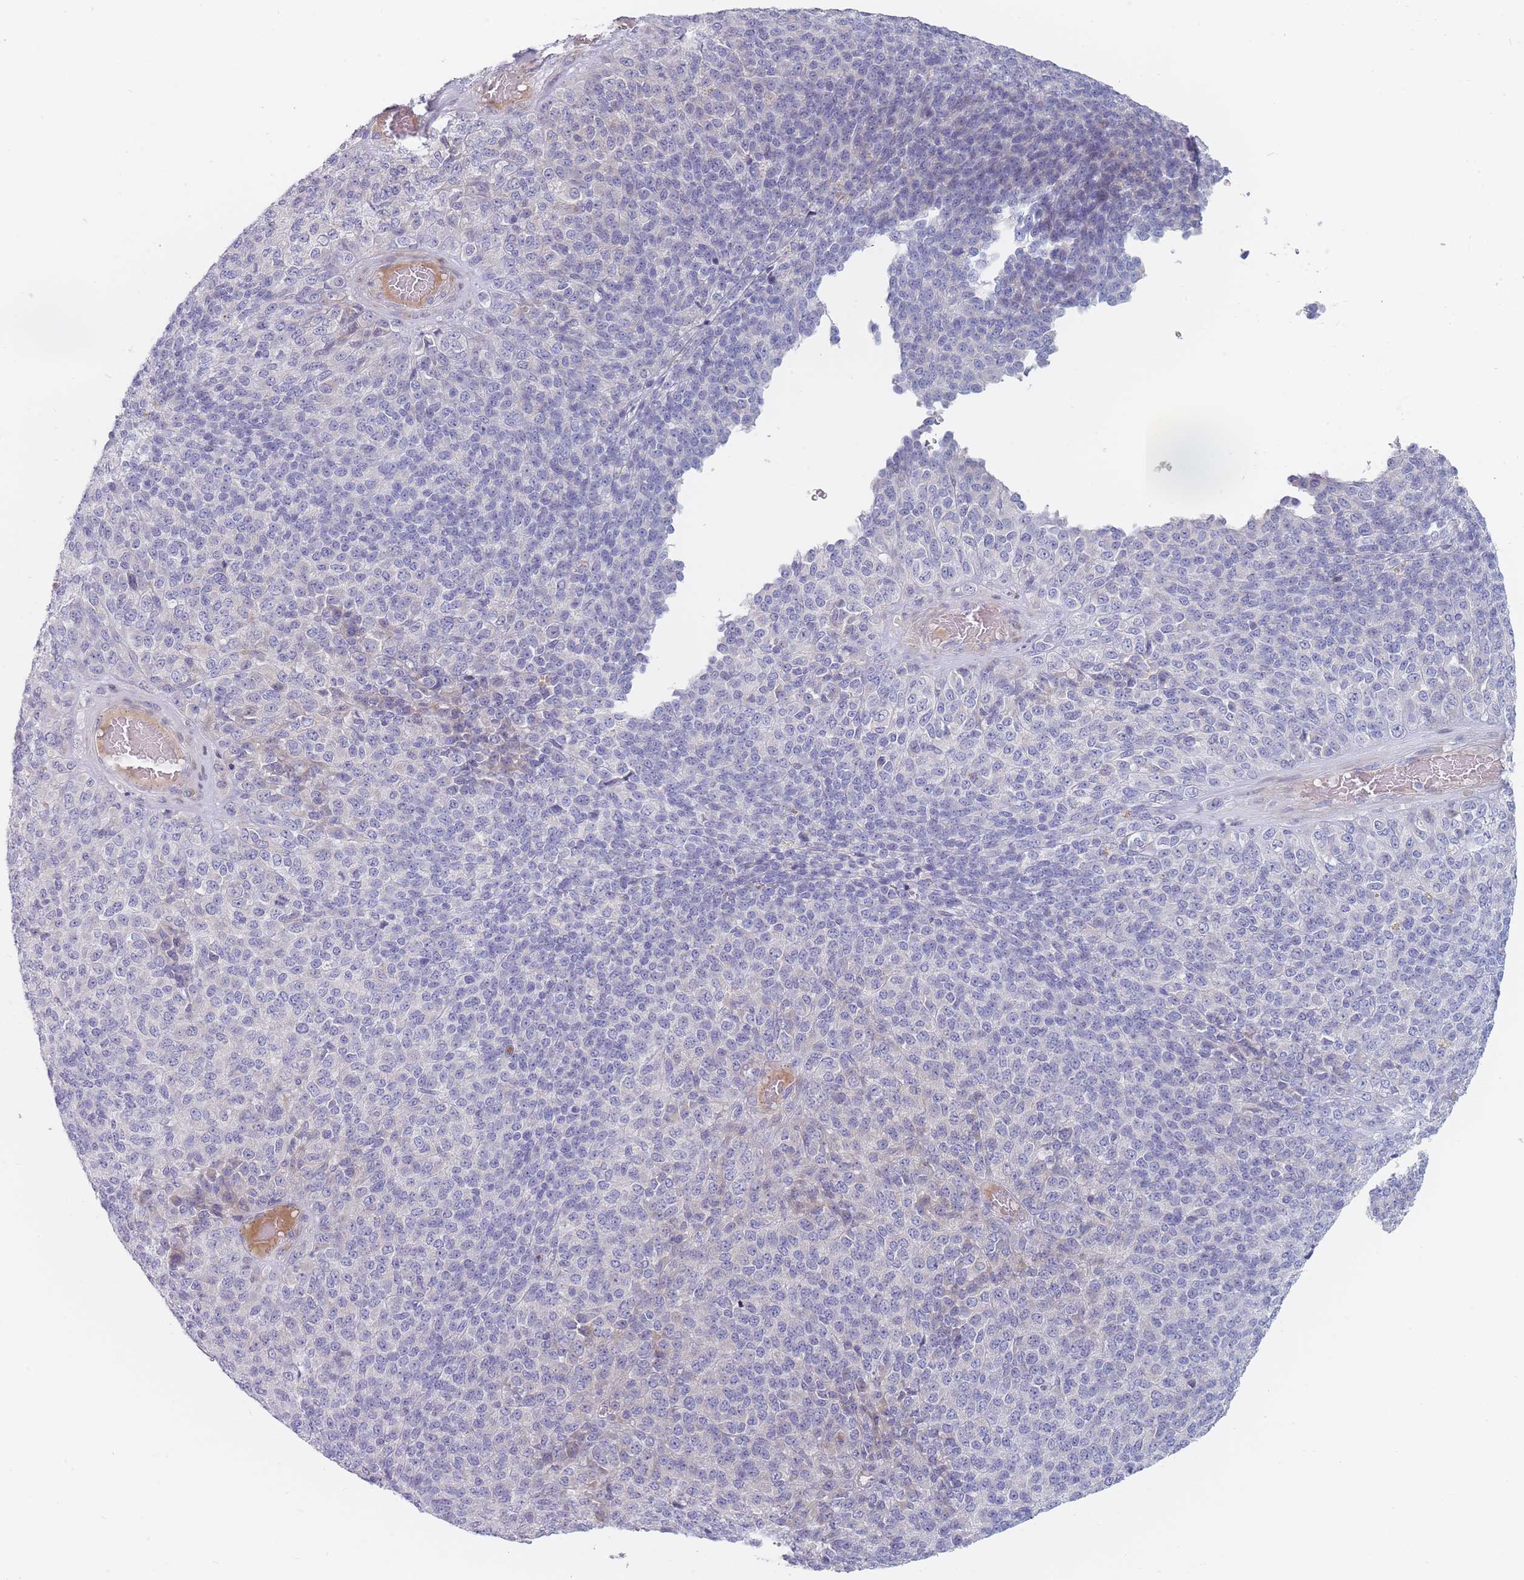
{"staining": {"intensity": "negative", "quantity": "none", "location": "none"}, "tissue": "melanoma", "cell_type": "Tumor cells", "image_type": "cancer", "snomed": [{"axis": "morphology", "description": "Malignant melanoma, Metastatic site"}, {"axis": "topography", "description": "Brain"}], "caption": "Immunohistochemistry of malignant melanoma (metastatic site) demonstrates no staining in tumor cells.", "gene": "SPATS1", "patient": {"sex": "female", "age": 56}}